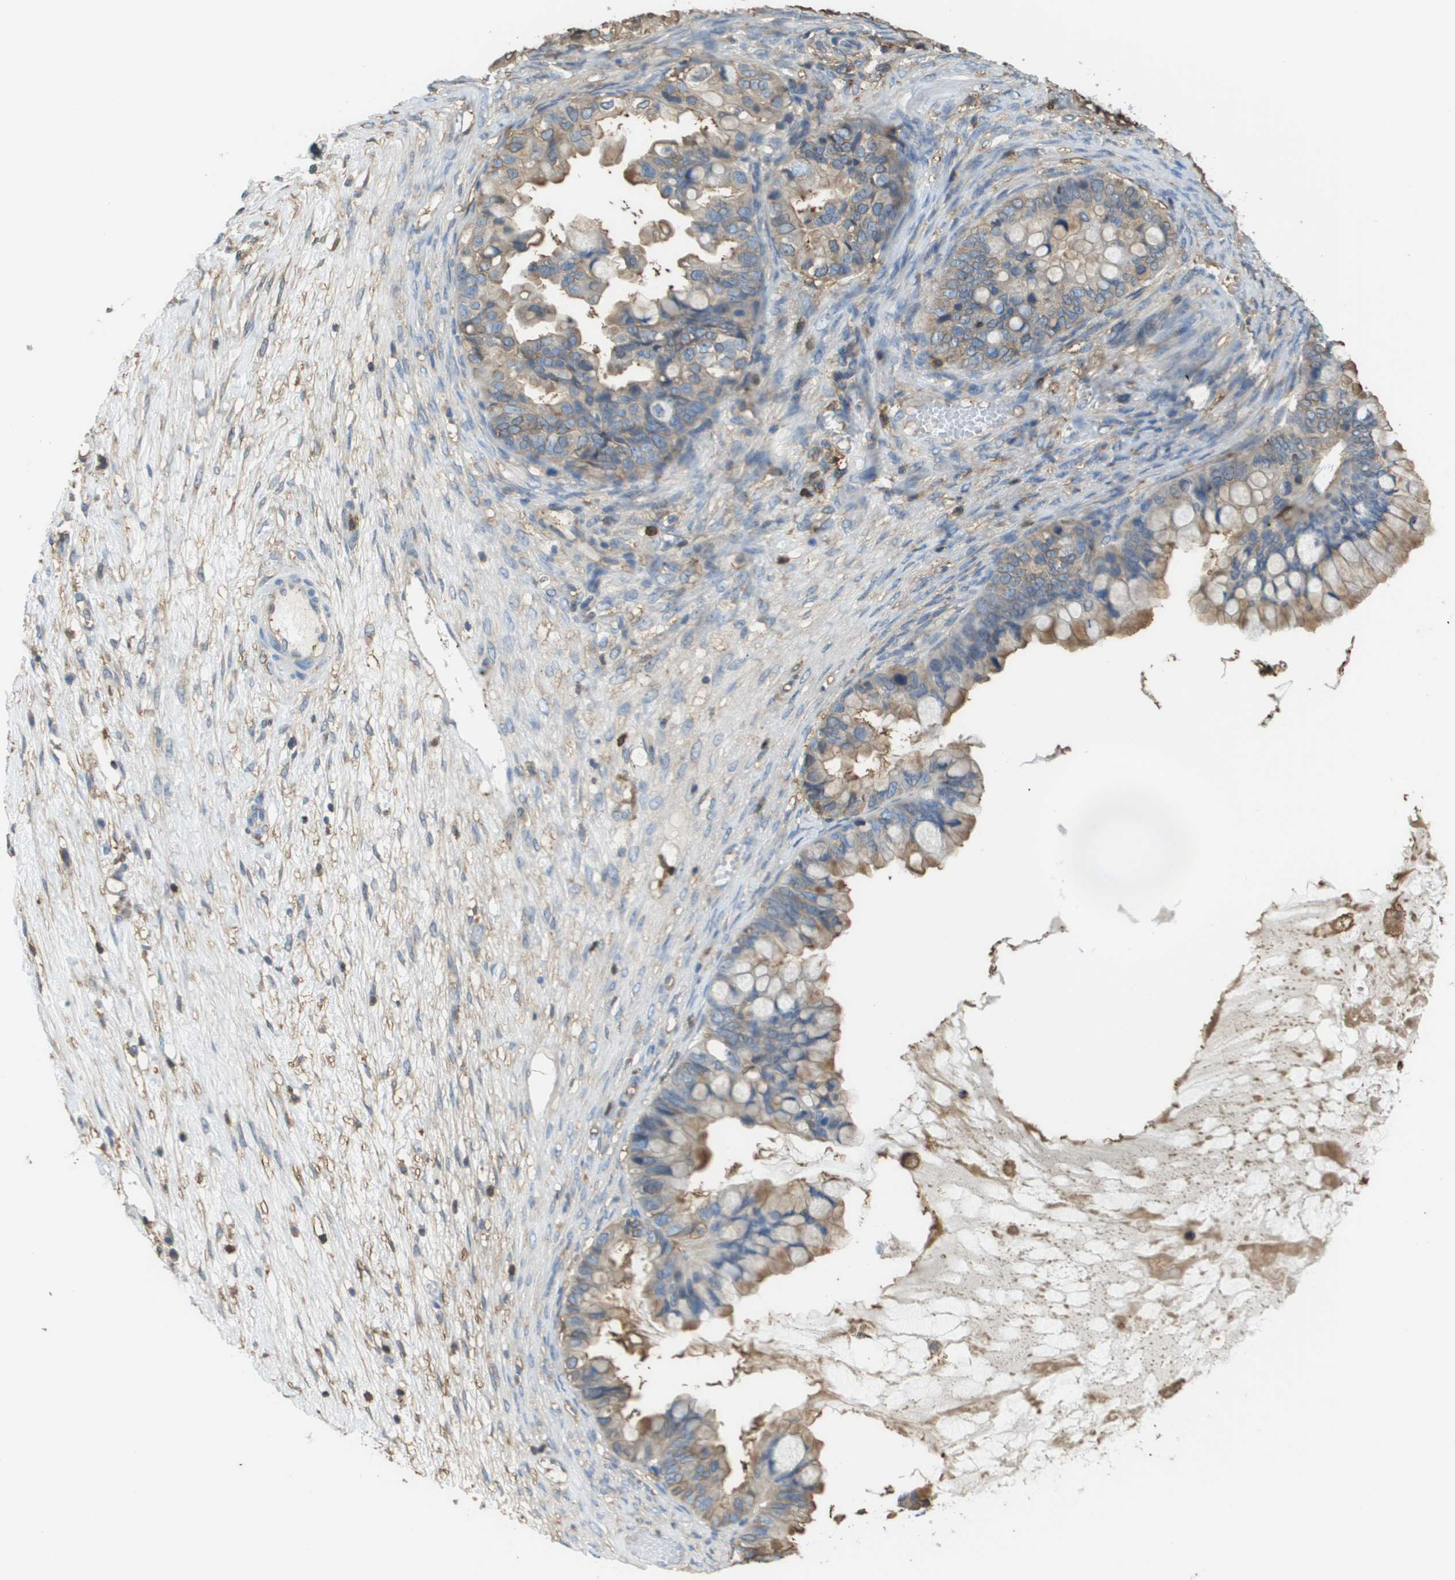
{"staining": {"intensity": "moderate", "quantity": "<25%", "location": "cytoplasmic/membranous"}, "tissue": "ovarian cancer", "cell_type": "Tumor cells", "image_type": "cancer", "snomed": [{"axis": "morphology", "description": "Cystadenocarcinoma, mucinous, NOS"}, {"axis": "topography", "description": "Ovary"}], "caption": "Immunohistochemical staining of human ovarian cancer reveals low levels of moderate cytoplasmic/membranous protein expression in about <25% of tumor cells.", "gene": "PASK", "patient": {"sex": "female", "age": 80}}